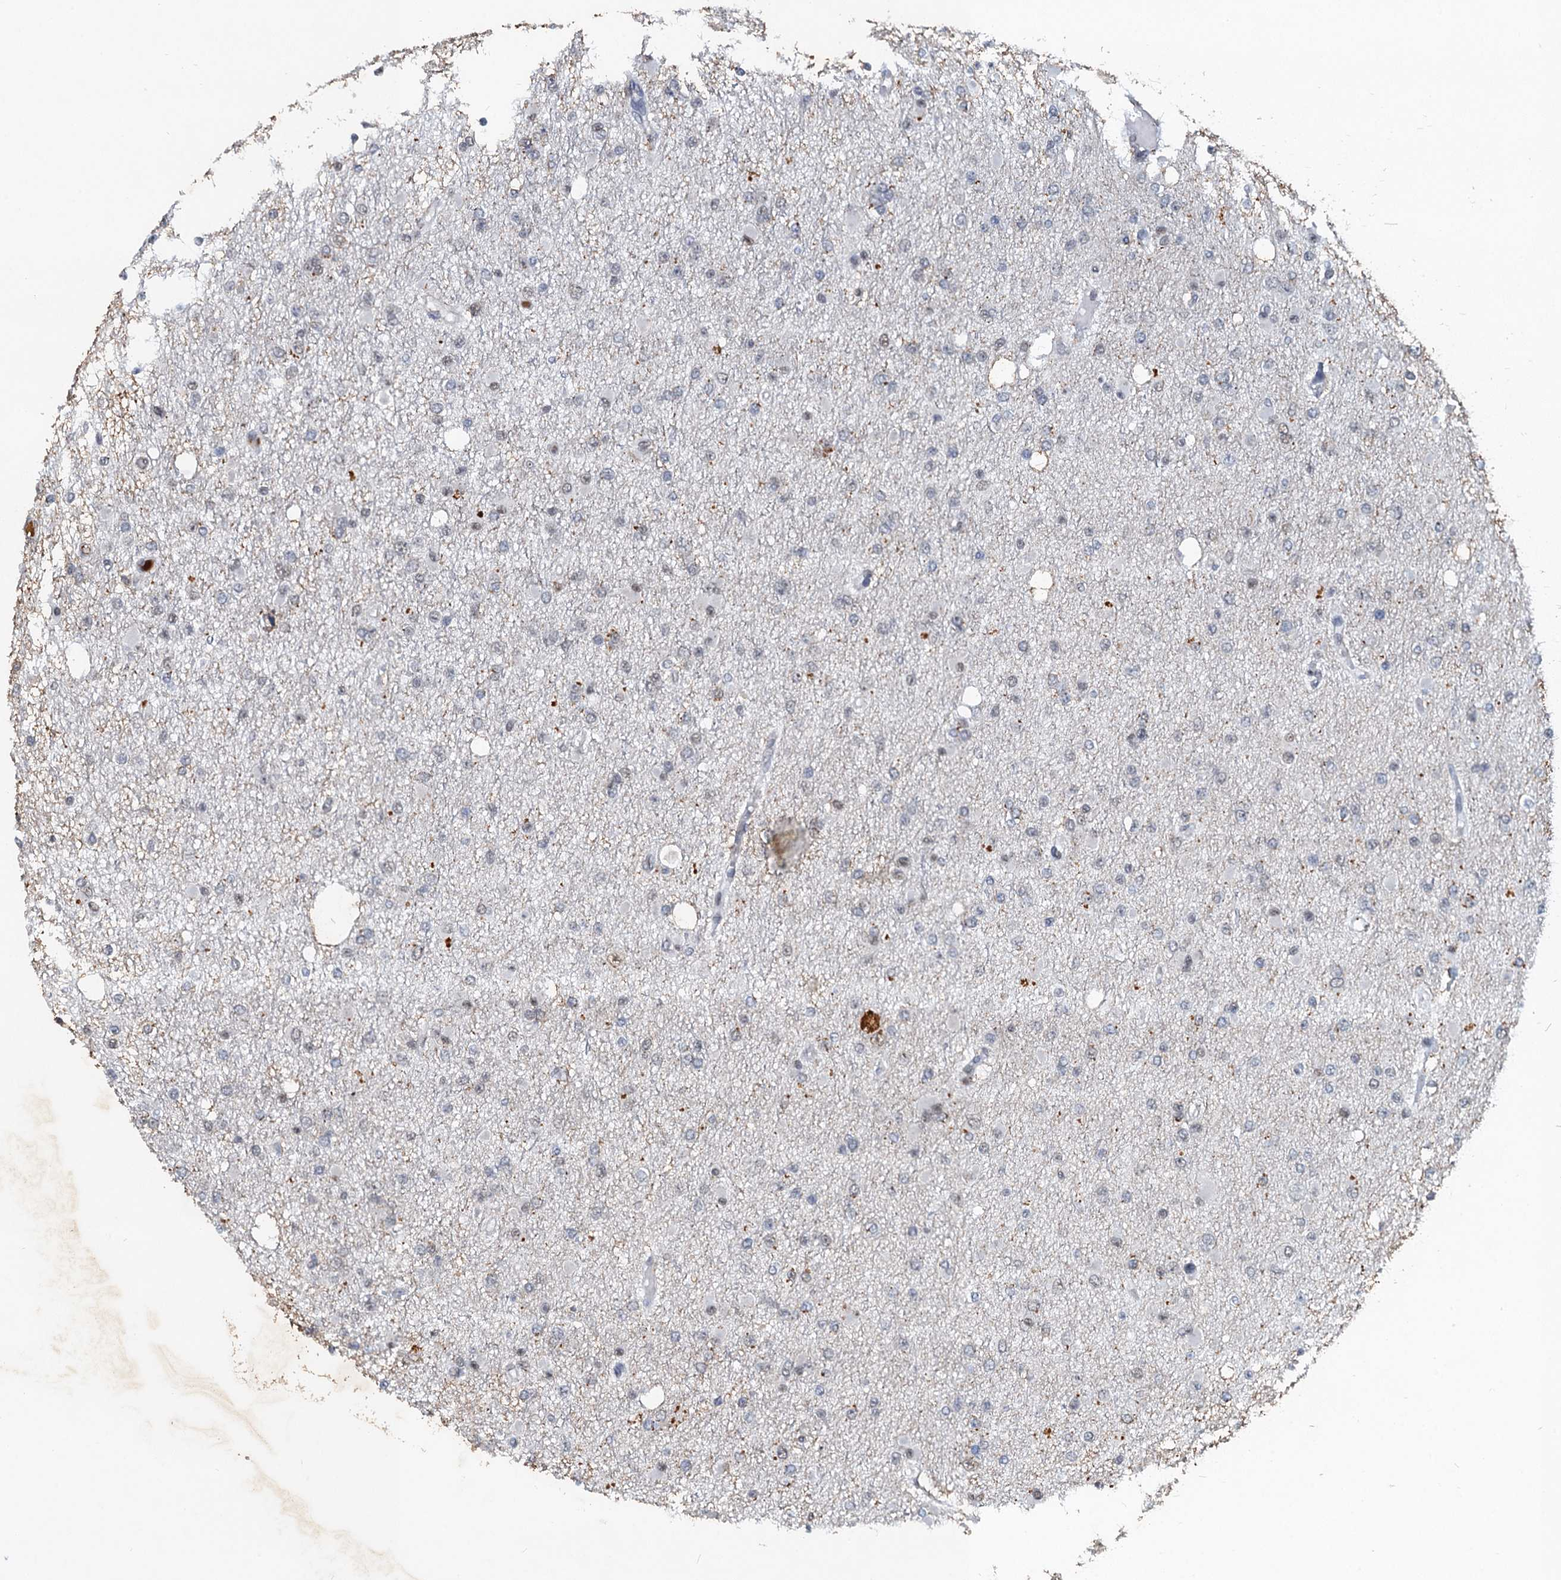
{"staining": {"intensity": "negative", "quantity": "none", "location": "none"}, "tissue": "glioma", "cell_type": "Tumor cells", "image_type": "cancer", "snomed": [{"axis": "morphology", "description": "Glioma, malignant, Low grade"}, {"axis": "topography", "description": "Brain"}], "caption": "Protein analysis of malignant glioma (low-grade) demonstrates no significant expression in tumor cells.", "gene": "CSTF3", "patient": {"sex": "female", "age": 22}}